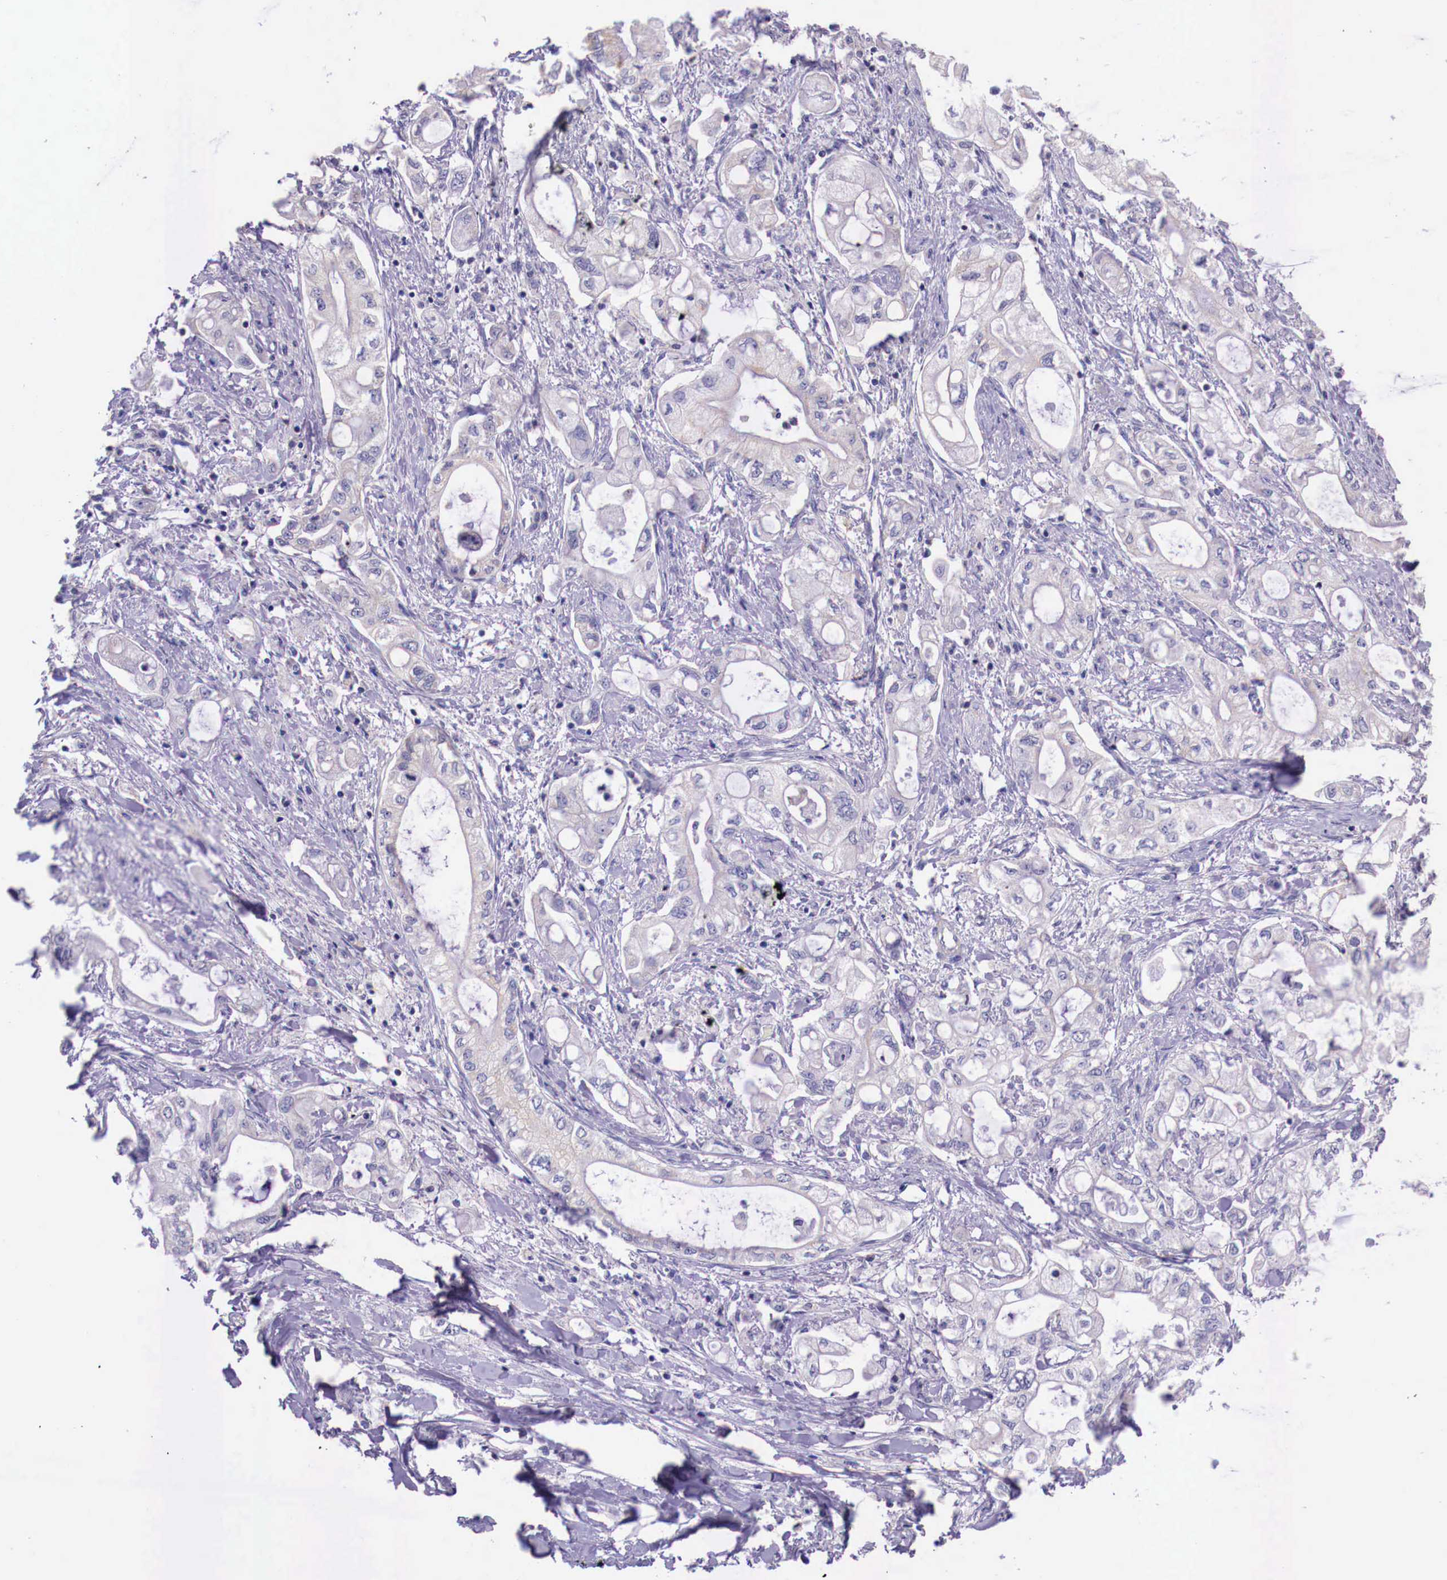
{"staining": {"intensity": "negative", "quantity": "none", "location": "none"}, "tissue": "pancreatic cancer", "cell_type": "Tumor cells", "image_type": "cancer", "snomed": [{"axis": "morphology", "description": "Adenocarcinoma, NOS"}, {"axis": "topography", "description": "Pancreas"}], "caption": "The photomicrograph reveals no staining of tumor cells in pancreatic cancer (adenocarcinoma). The staining was performed using DAB (3,3'-diaminobenzidine) to visualize the protein expression in brown, while the nuclei were stained in blue with hematoxylin (Magnification: 20x).", "gene": "GRIPAP1", "patient": {"sex": "male", "age": 79}}